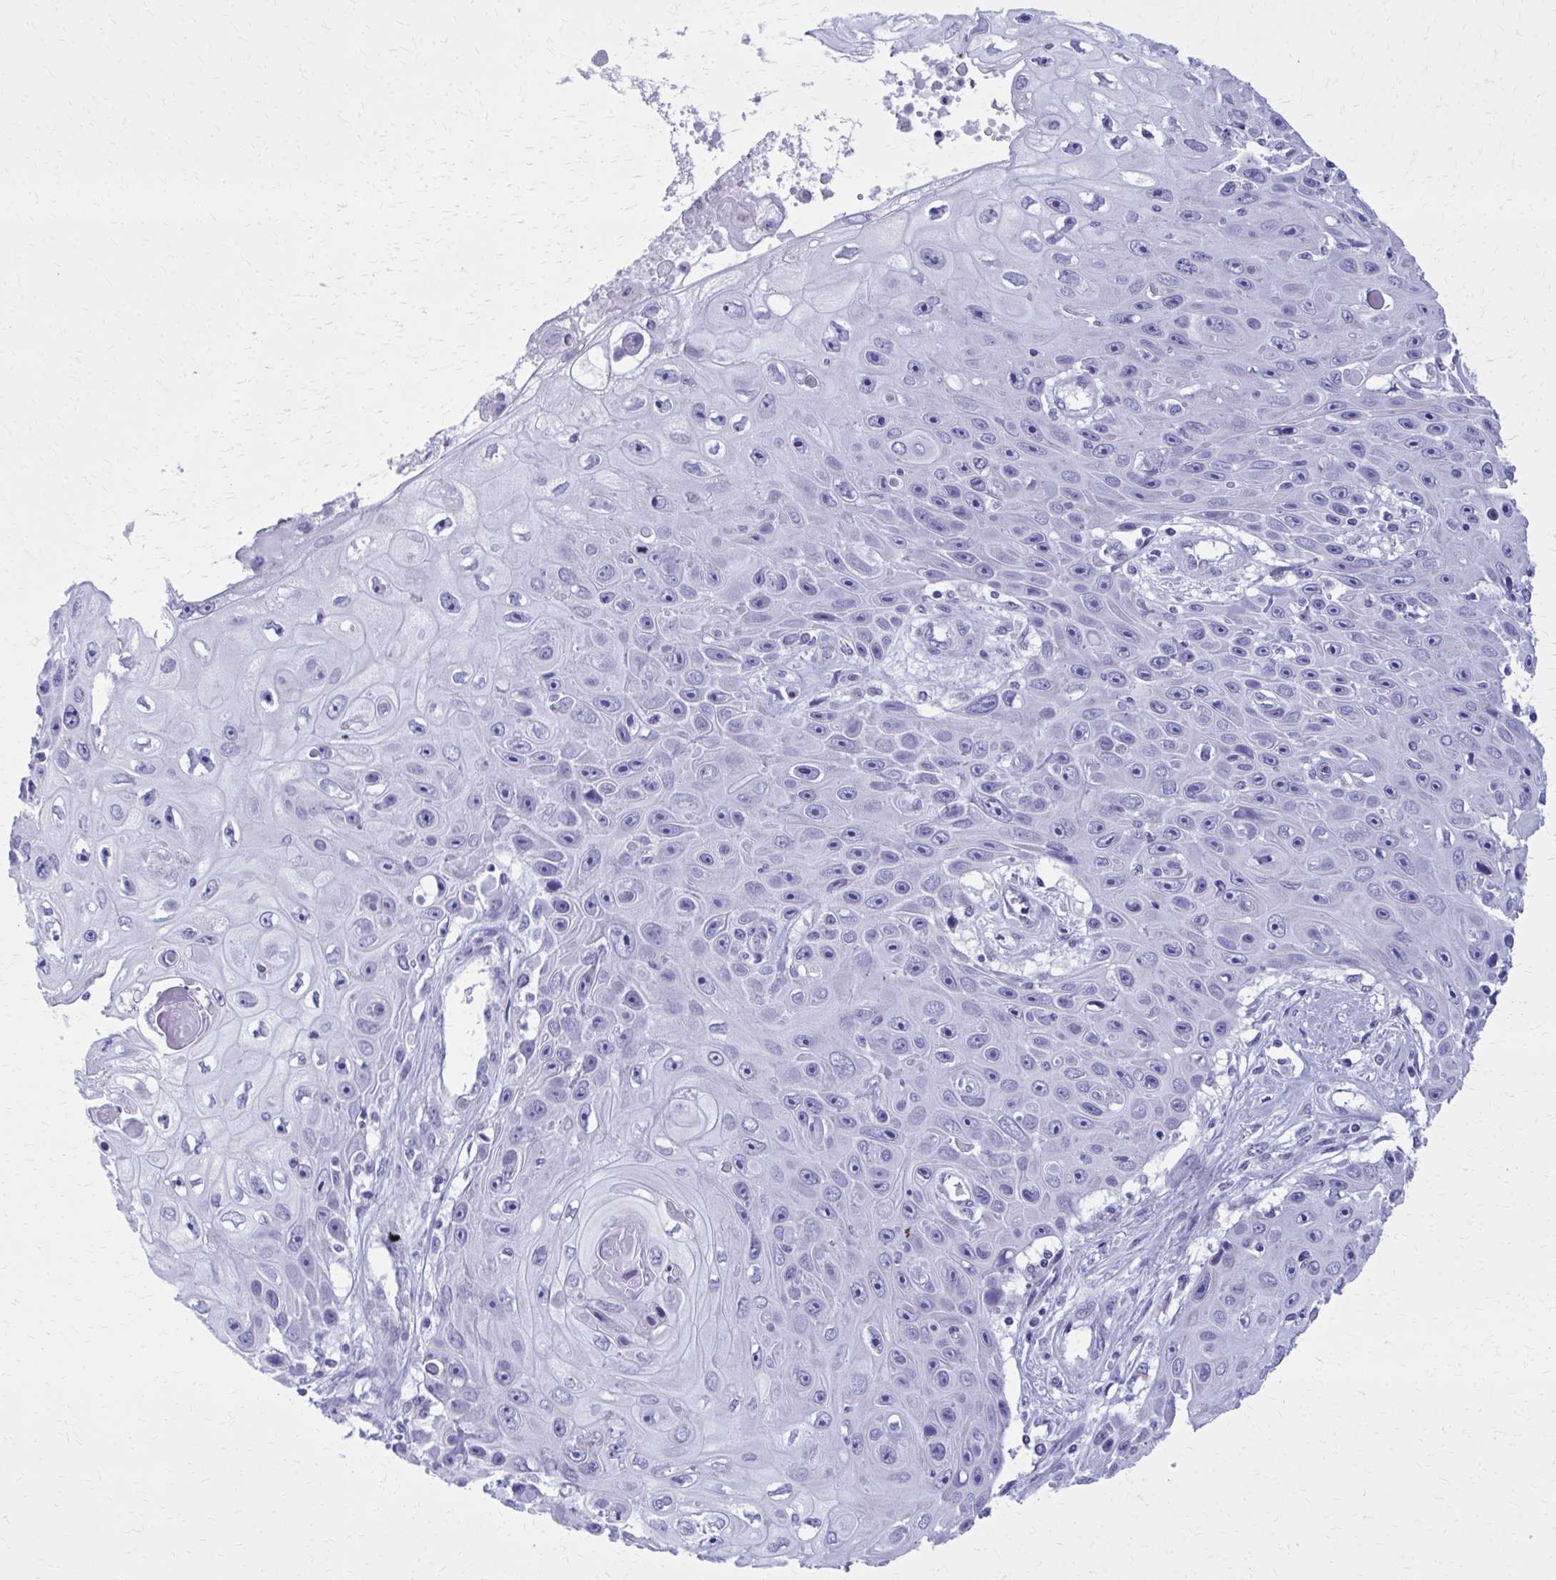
{"staining": {"intensity": "negative", "quantity": "none", "location": "none"}, "tissue": "skin cancer", "cell_type": "Tumor cells", "image_type": "cancer", "snomed": [{"axis": "morphology", "description": "Squamous cell carcinoma, NOS"}, {"axis": "topography", "description": "Skin"}], "caption": "Image shows no significant protein expression in tumor cells of skin squamous cell carcinoma.", "gene": "SCLY", "patient": {"sex": "male", "age": 82}}